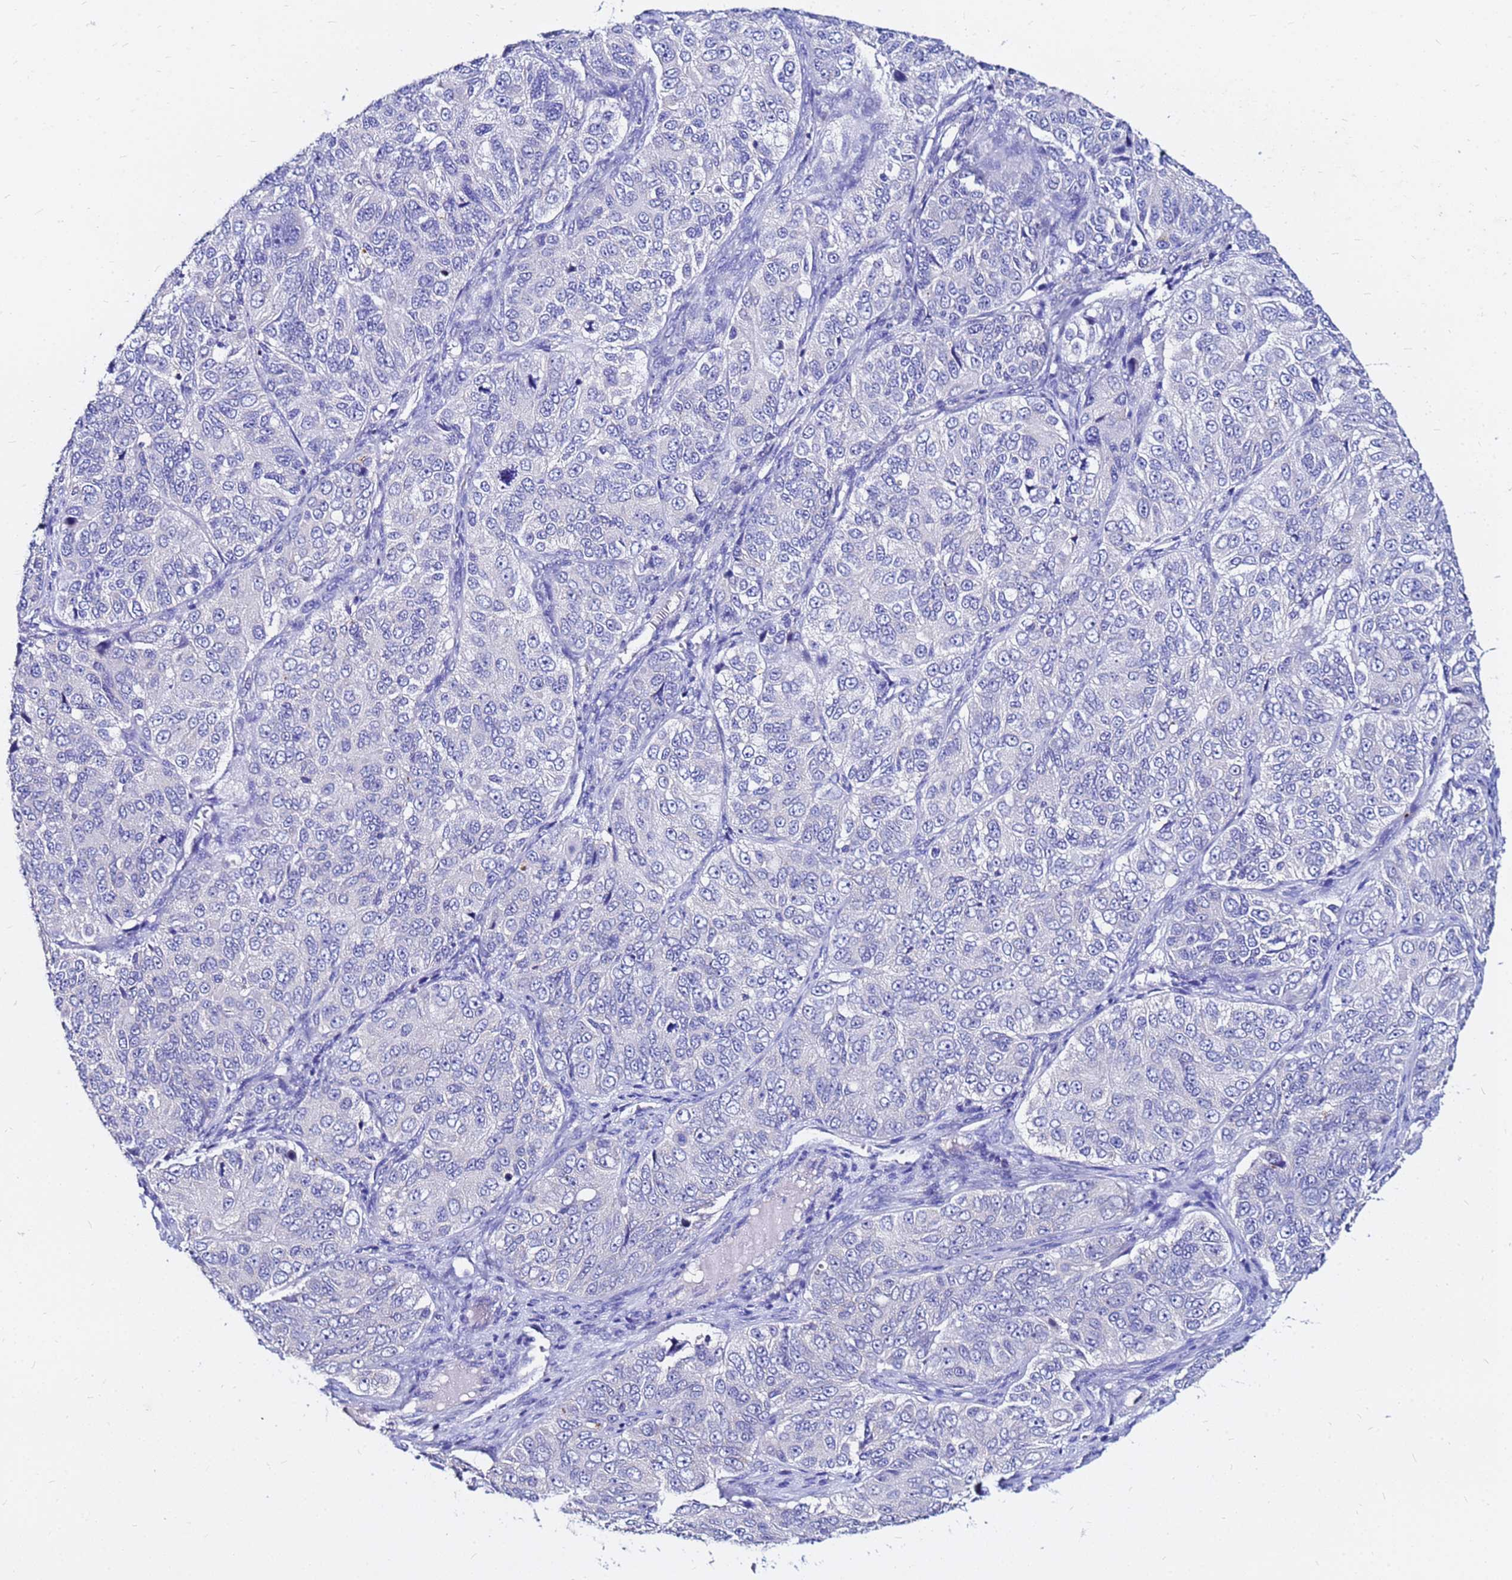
{"staining": {"intensity": "negative", "quantity": "none", "location": "none"}, "tissue": "ovarian cancer", "cell_type": "Tumor cells", "image_type": "cancer", "snomed": [{"axis": "morphology", "description": "Carcinoma, endometroid"}, {"axis": "topography", "description": "Ovary"}], "caption": "Tumor cells are negative for brown protein staining in endometroid carcinoma (ovarian).", "gene": "FAM183A", "patient": {"sex": "female", "age": 51}}